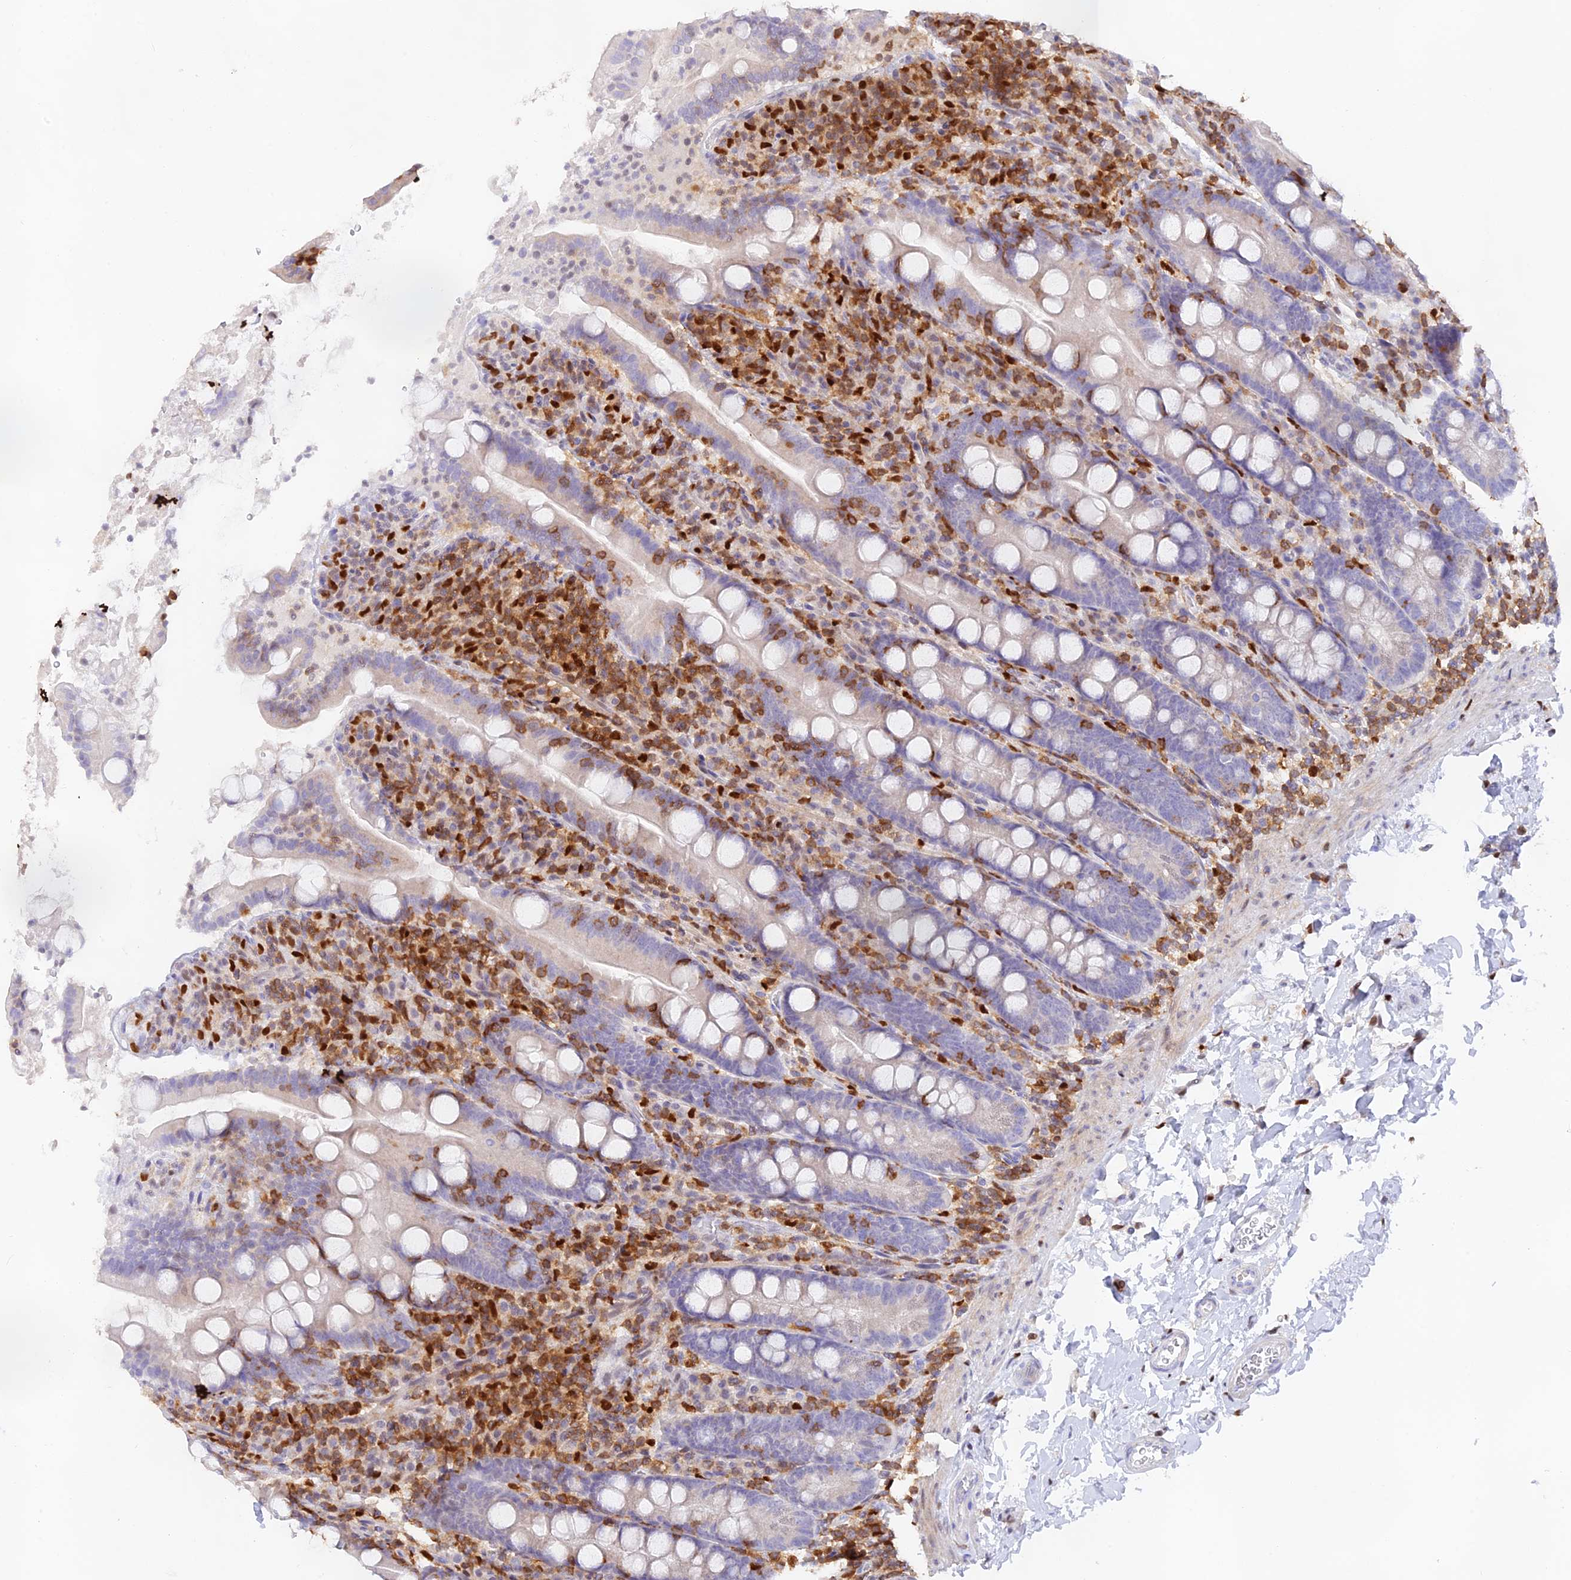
{"staining": {"intensity": "negative", "quantity": "none", "location": "none"}, "tissue": "duodenum", "cell_type": "Glandular cells", "image_type": "normal", "snomed": [{"axis": "morphology", "description": "Normal tissue, NOS"}, {"axis": "topography", "description": "Duodenum"}], "caption": "High power microscopy image of an immunohistochemistry micrograph of normal duodenum, revealing no significant positivity in glandular cells.", "gene": "DENND1C", "patient": {"sex": "male", "age": 35}}